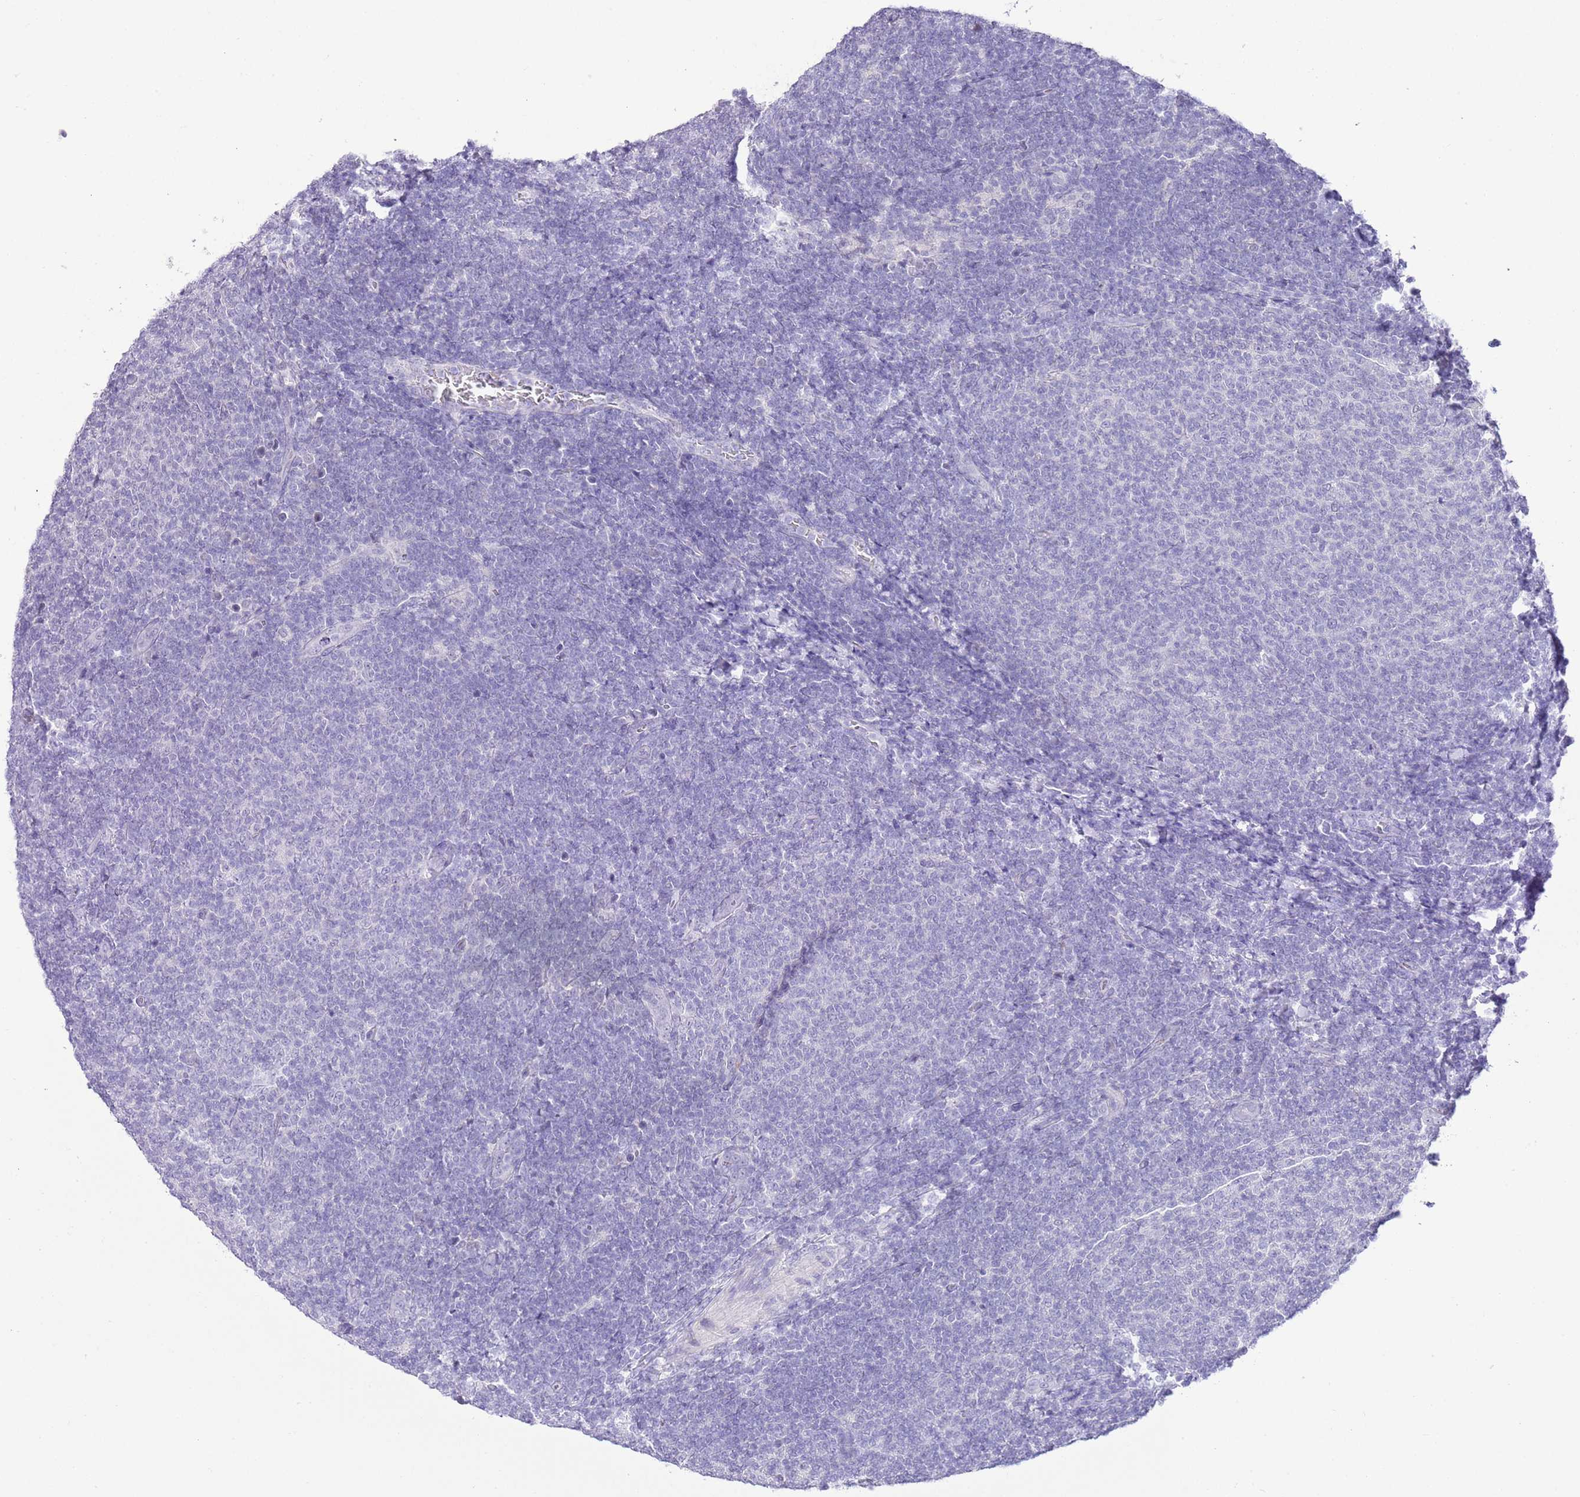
{"staining": {"intensity": "negative", "quantity": "none", "location": "none"}, "tissue": "lymphoma", "cell_type": "Tumor cells", "image_type": "cancer", "snomed": [{"axis": "morphology", "description": "Malignant lymphoma, non-Hodgkin's type, Low grade"}, {"axis": "topography", "description": "Lymph node"}], "caption": "This is an immunohistochemistry (IHC) photomicrograph of human lymphoma. There is no positivity in tumor cells.", "gene": "MIDN", "patient": {"sex": "male", "age": 66}}